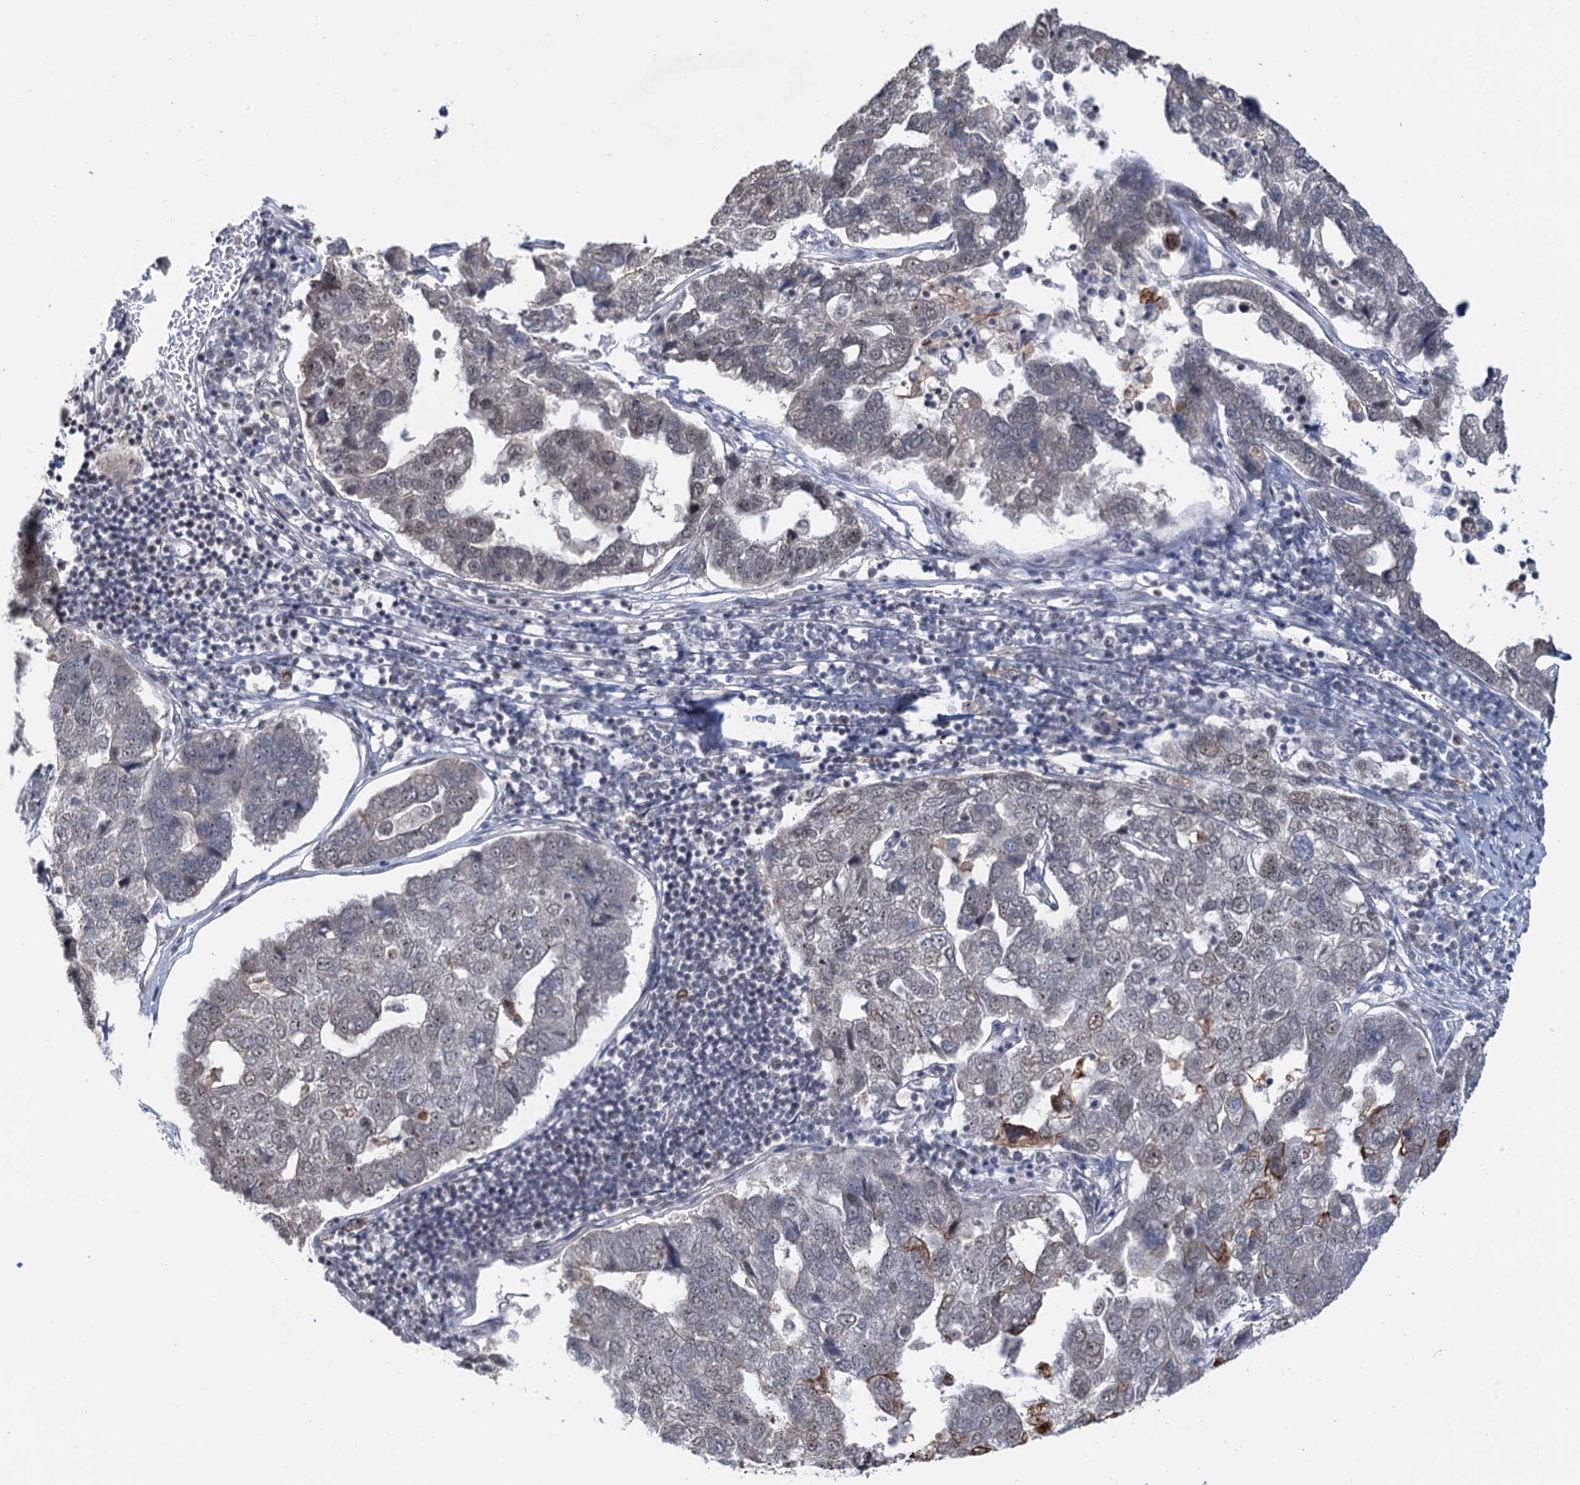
{"staining": {"intensity": "weak", "quantity": "25%-75%", "location": "nuclear"}, "tissue": "pancreatic cancer", "cell_type": "Tumor cells", "image_type": "cancer", "snomed": [{"axis": "morphology", "description": "Adenocarcinoma, NOS"}, {"axis": "topography", "description": "Pancreas"}], "caption": "IHC of adenocarcinoma (pancreatic) reveals low levels of weak nuclear expression in about 25%-75% of tumor cells.", "gene": "NAT10", "patient": {"sex": "female", "age": 61}}